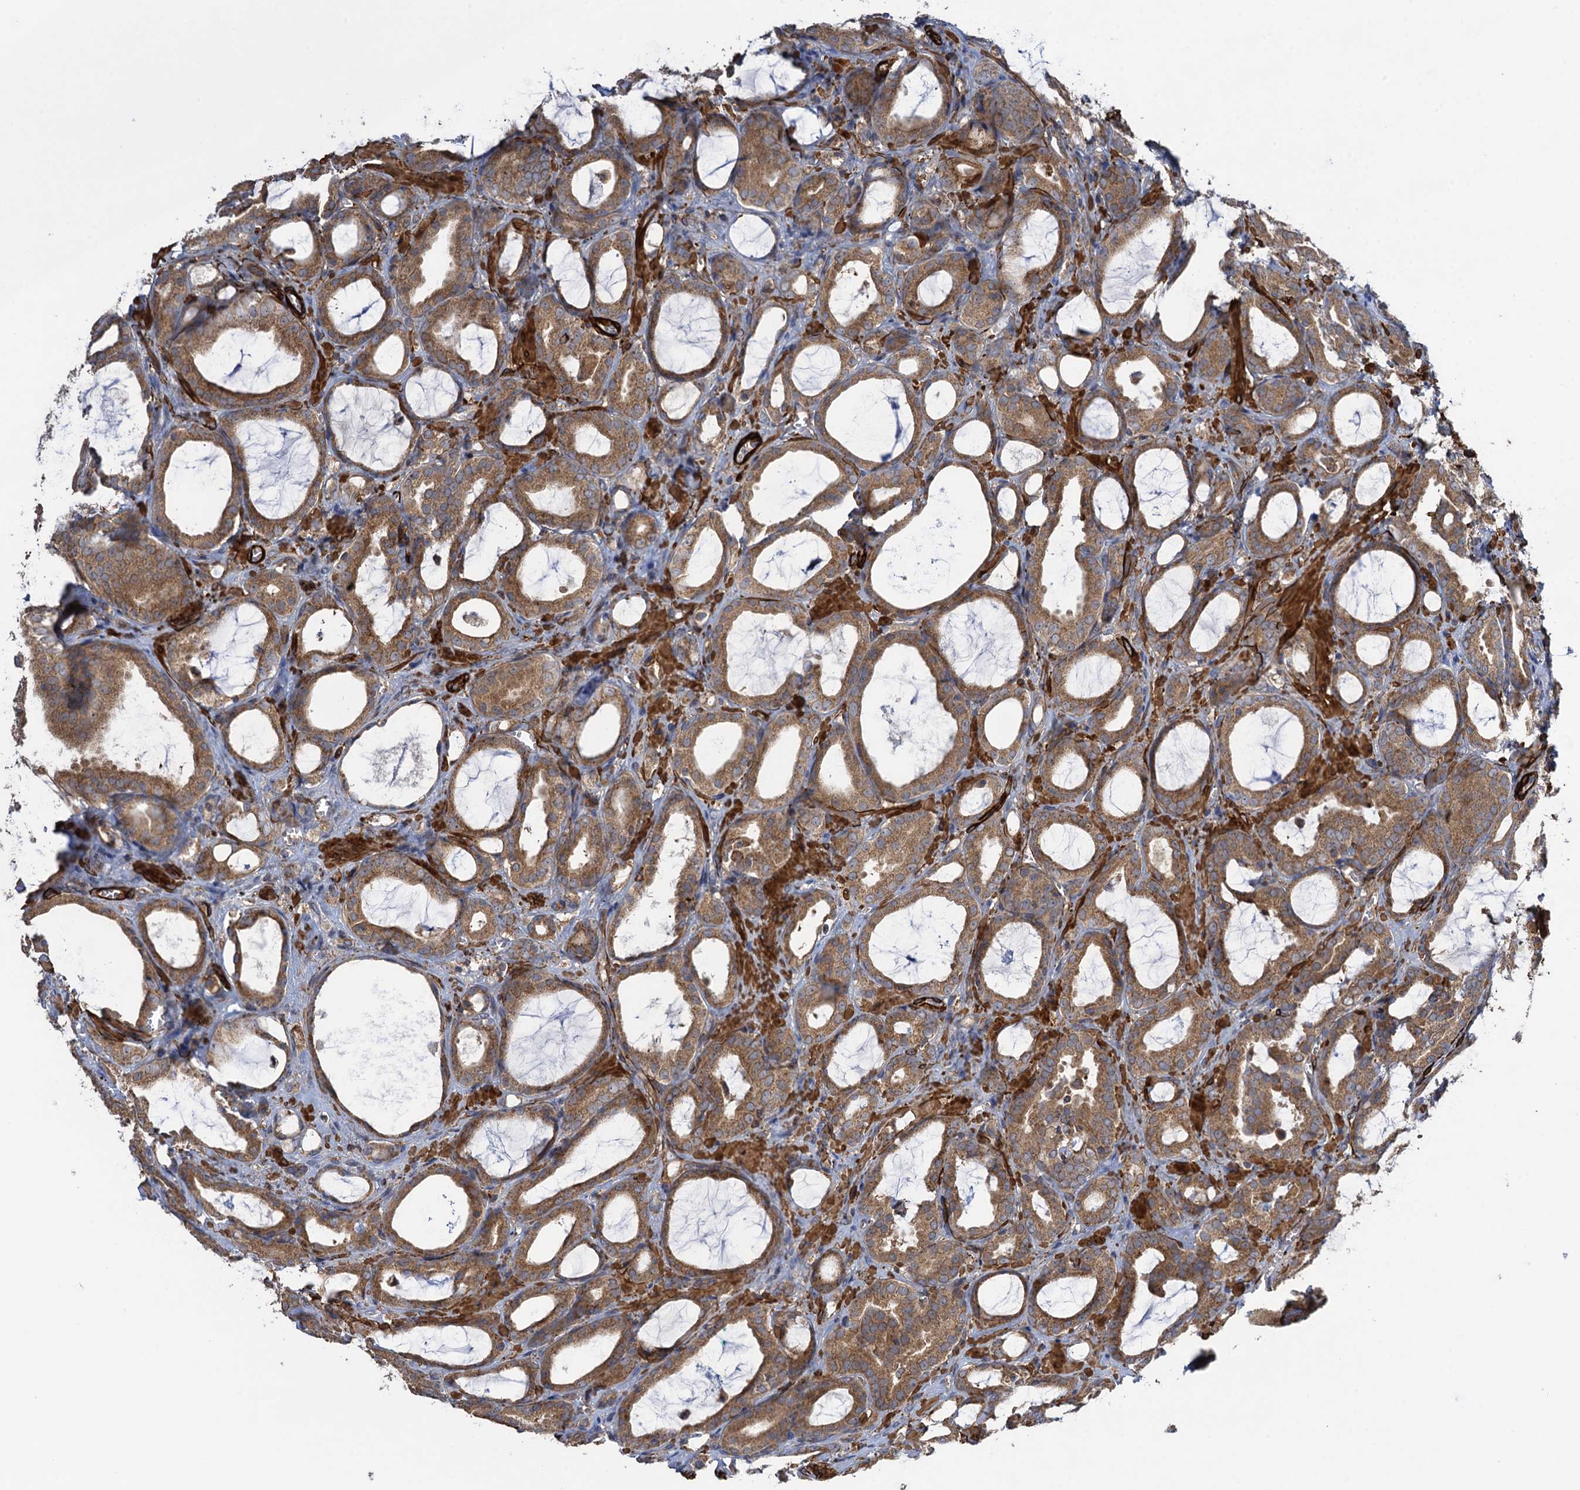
{"staining": {"intensity": "moderate", "quantity": ">75%", "location": "cytoplasmic/membranous"}, "tissue": "prostate cancer", "cell_type": "Tumor cells", "image_type": "cancer", "snomed": [{"axis": "morphology", "description": "Adenocarcinoma, High grade"}, {"axis": "topography", "description": "Prostate"}], "caption": "Immunohistochemistry (IHC) of prostate adenocarcinoma (high-grade) reveals medium levels of moderate cytoplasmic/membranous expression in about >75% of tumor cells.", "gene": "WDR88", "patient": {"sex": "male", "age": 72}}